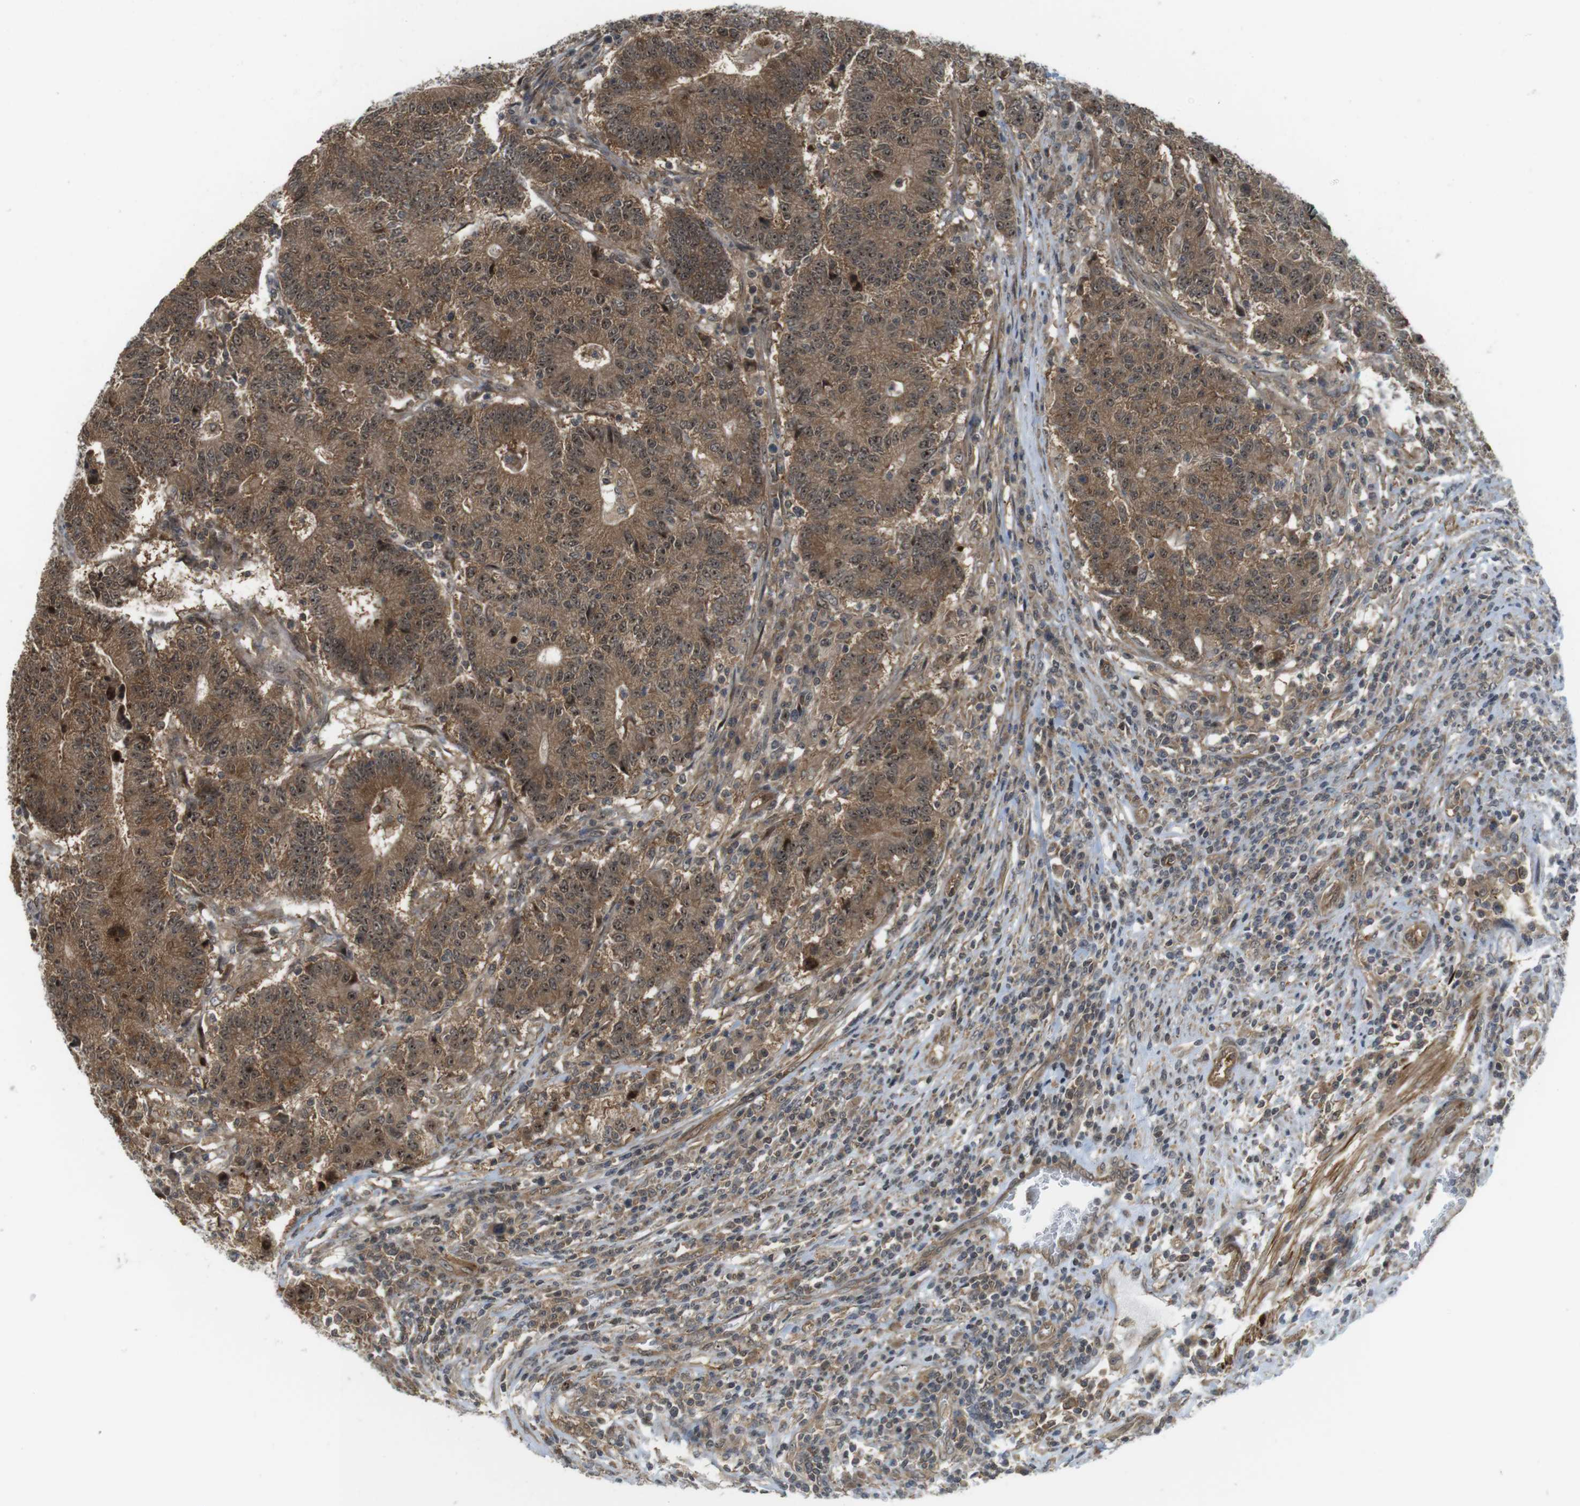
{"staining": {"intensity": "moderate", "quantity": ">75%", "location": "cytoplasmic/membranous,nuclear"}, "tissue": "colorectal cancer", "cell_type": "Tumor cells", "image_type": "cancer", "snomed": [{"axis": "morphology", "description": "Normal tissue, NOS"}, {"axis": "morphology", "description": "Adenocarcinoma, NOS"}, {"axis": "topography", "description": "Colon"}], "caption": "Colorectal adenocarcinoma tissue demonstrates moderate cytoplasmic/membranous and nuclear expression in approximately >75% of tumor cells", "gene": "CC2D1A", "patient": {"sex": "female", "age": 75}}